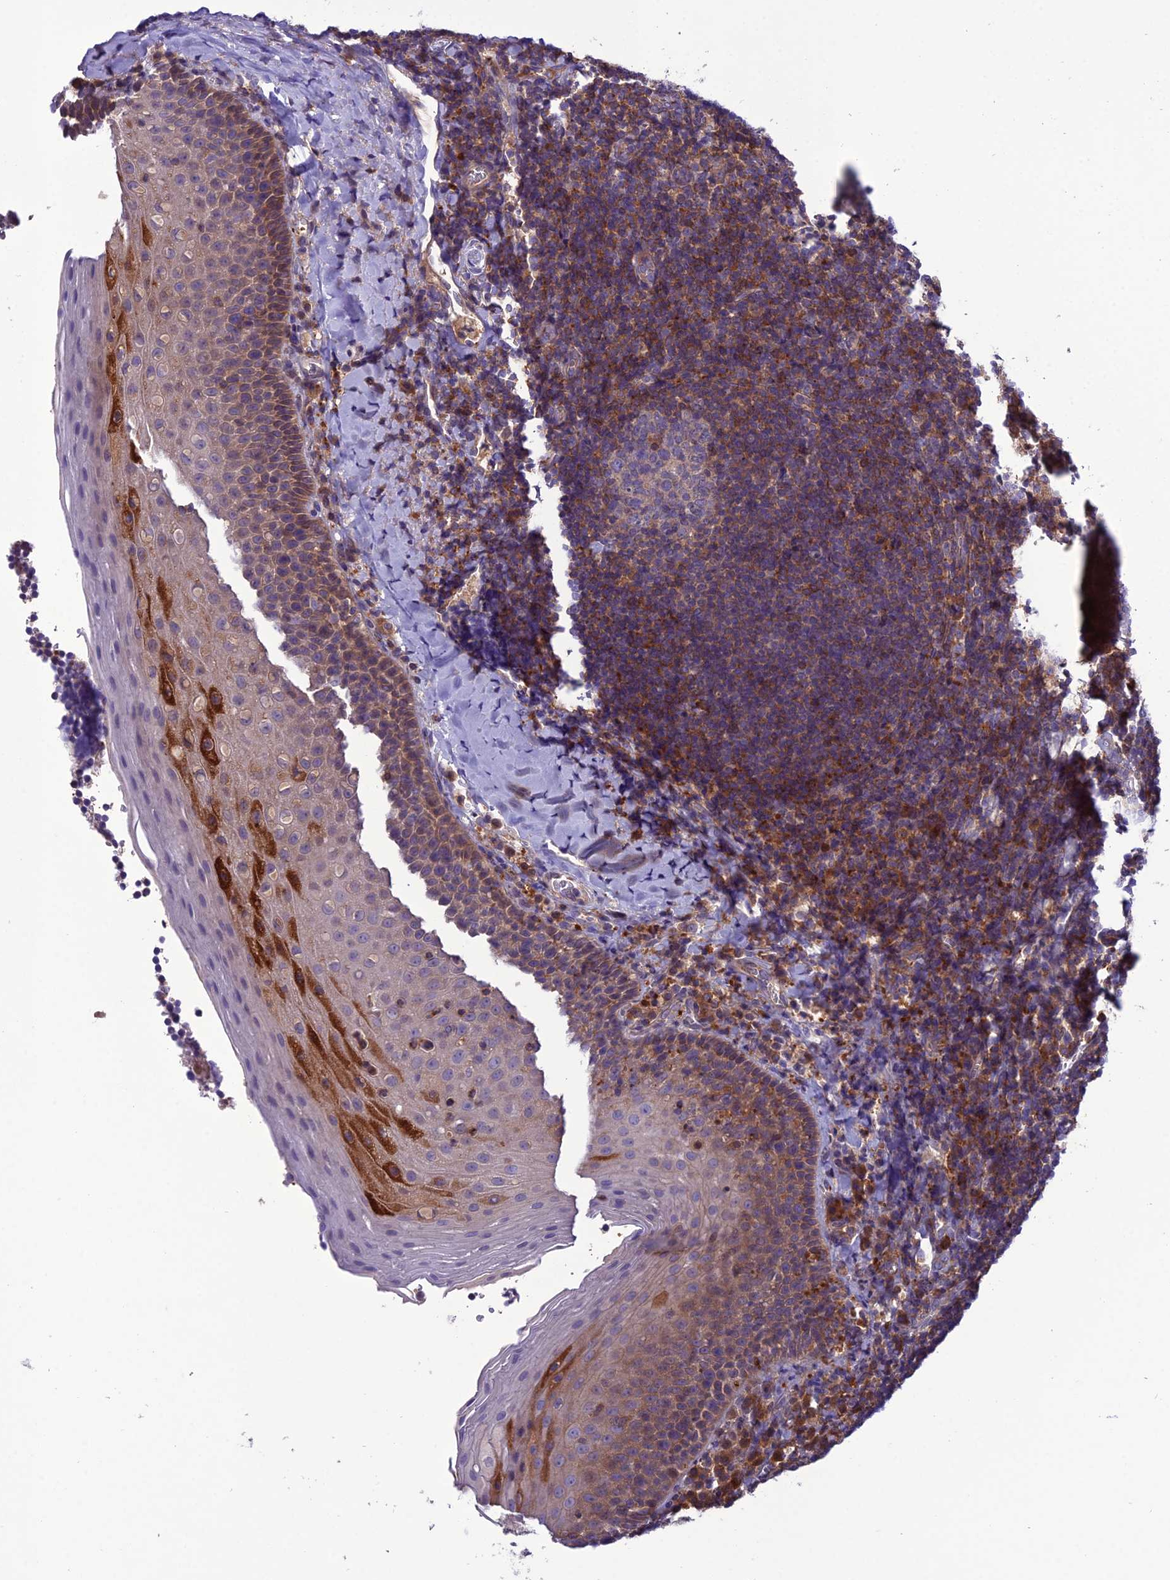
{"staining": {"intensity": "moderate", "quantity": "<25%", "location": "cytoplasmic/membranous"}, "tissue": "tonsil", "cell_type": "Germinal center cells", "image_type": "normal", "snomed": [{"axis": "morphology", "description": "Normal tissue, NOS"}, {"axis": "topography", "description": "Tonsil"}], "caption": "Tonsil stained with a protein marker reveals moderate staining in germinal center cells.", "gene": "GDF6", "patient": {"sex": "male", "age": 27}}